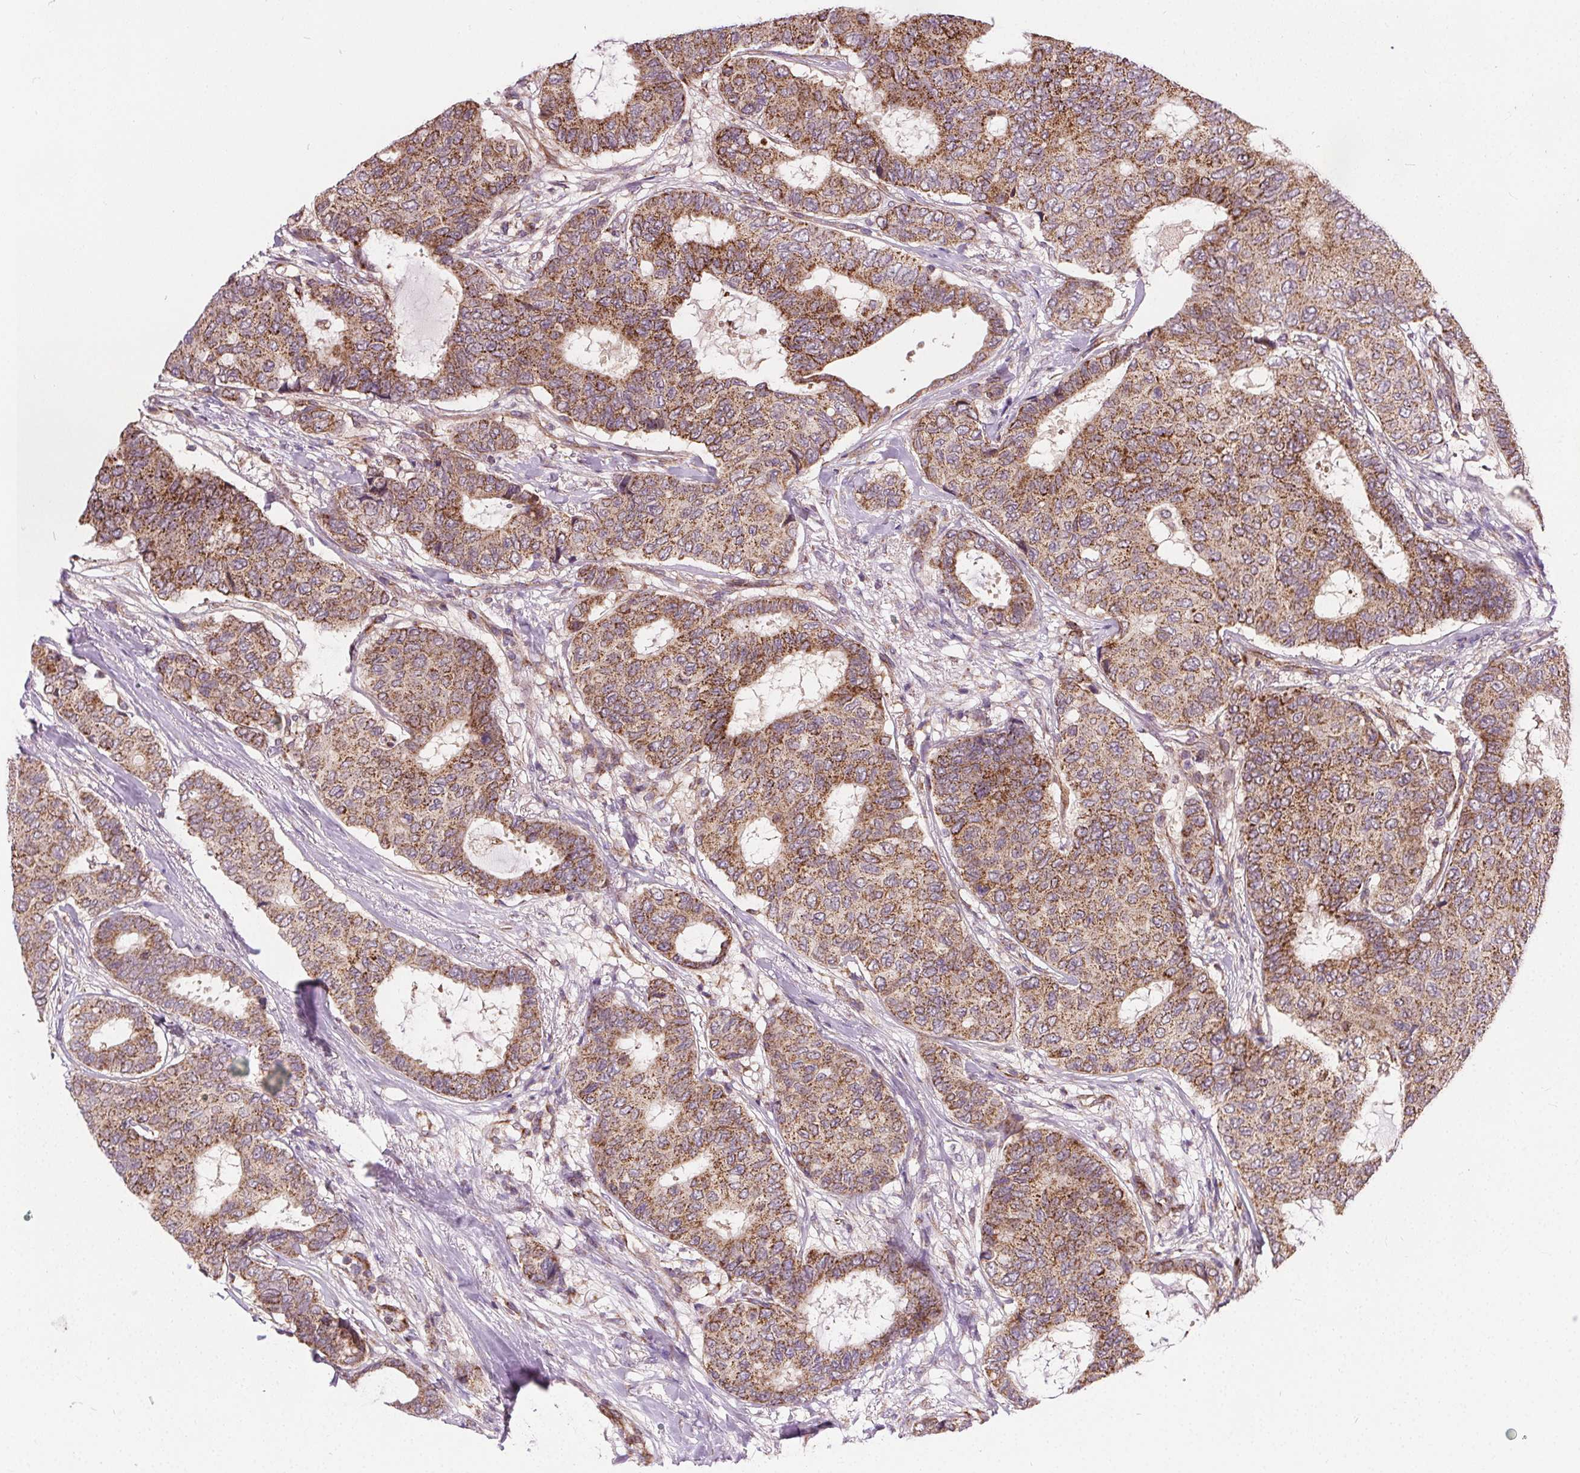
{"staining": {"intensity": "moderate", "quantity": ">75%", "location": "cytoplasmic/membranous"}, "tissue": "breast cancer", "cell_type": "Tumor cells", "image_type": "cancer", "snomed": [{"axis": "morphology", "description": "Duct carcinoma"}, {"axis": "topography", "description": "Breast"}], "caption": "Breast invasive ductal carcinoma was stained to show a protein in brown. There is medium levels of moderate cytoplasmic/membranous staining in approximately >75% of tumor cells.", "gene": "GOLT1B", "patient": {"sex": "female", "age": 75}}